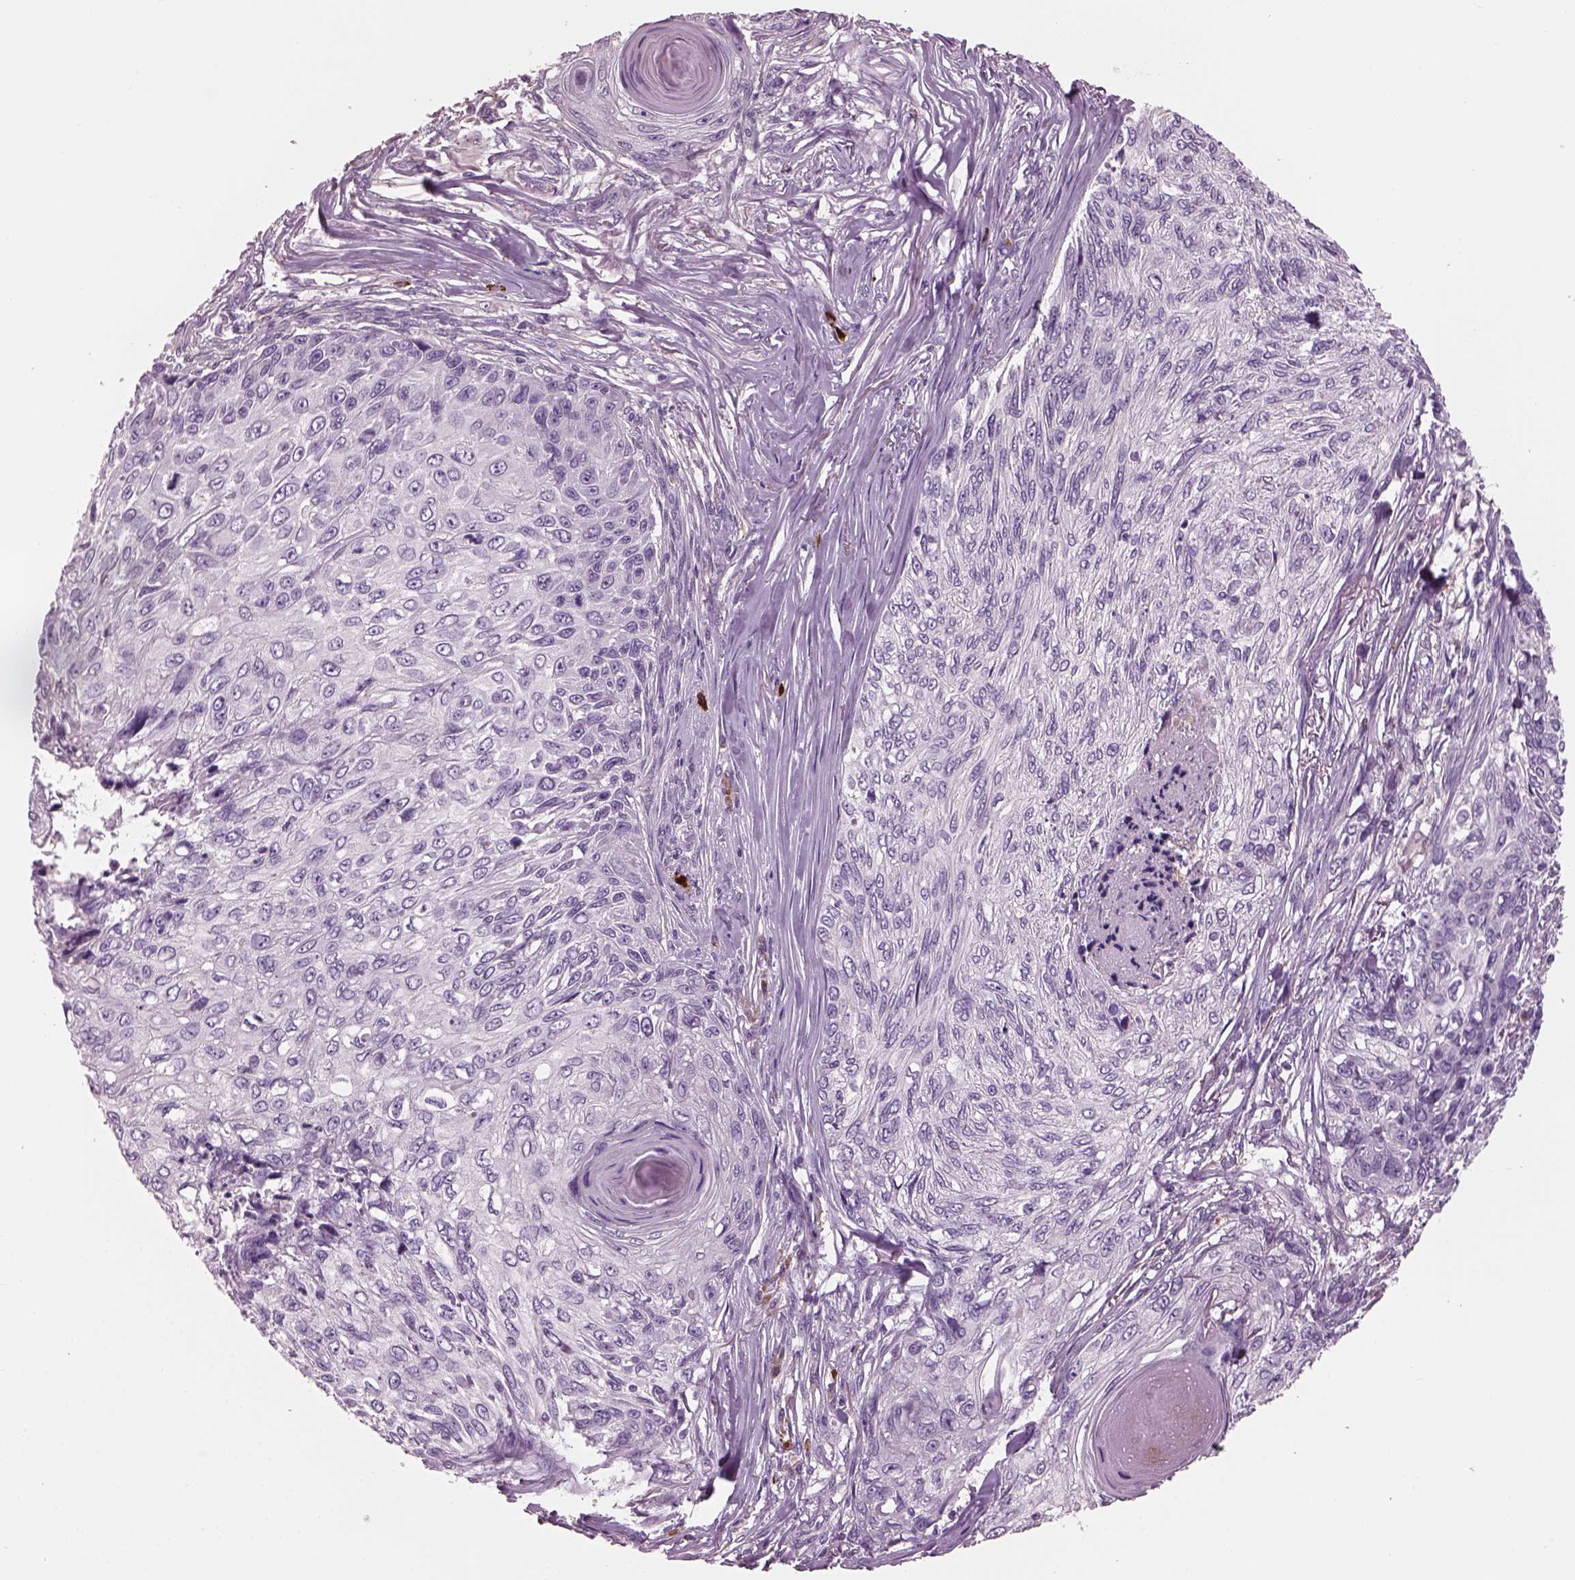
{"staining": {"intensity": "negative", "quantity": "none", "location": "none"}, "tissue": "skin cancer", "cell_type": "Tumor cells", "image_type": "cancer", "snomed": [{"axis": "morphology", "description": "Squamous cell carcinoma, NOS"}, {"axis": "topography", "description": "Skin"}], "caption": "Tumor cells are negative for brown protein staining in skin cancer.", "gene": "ADGRG5", "patient": {"sex": "male", "age": 92}}